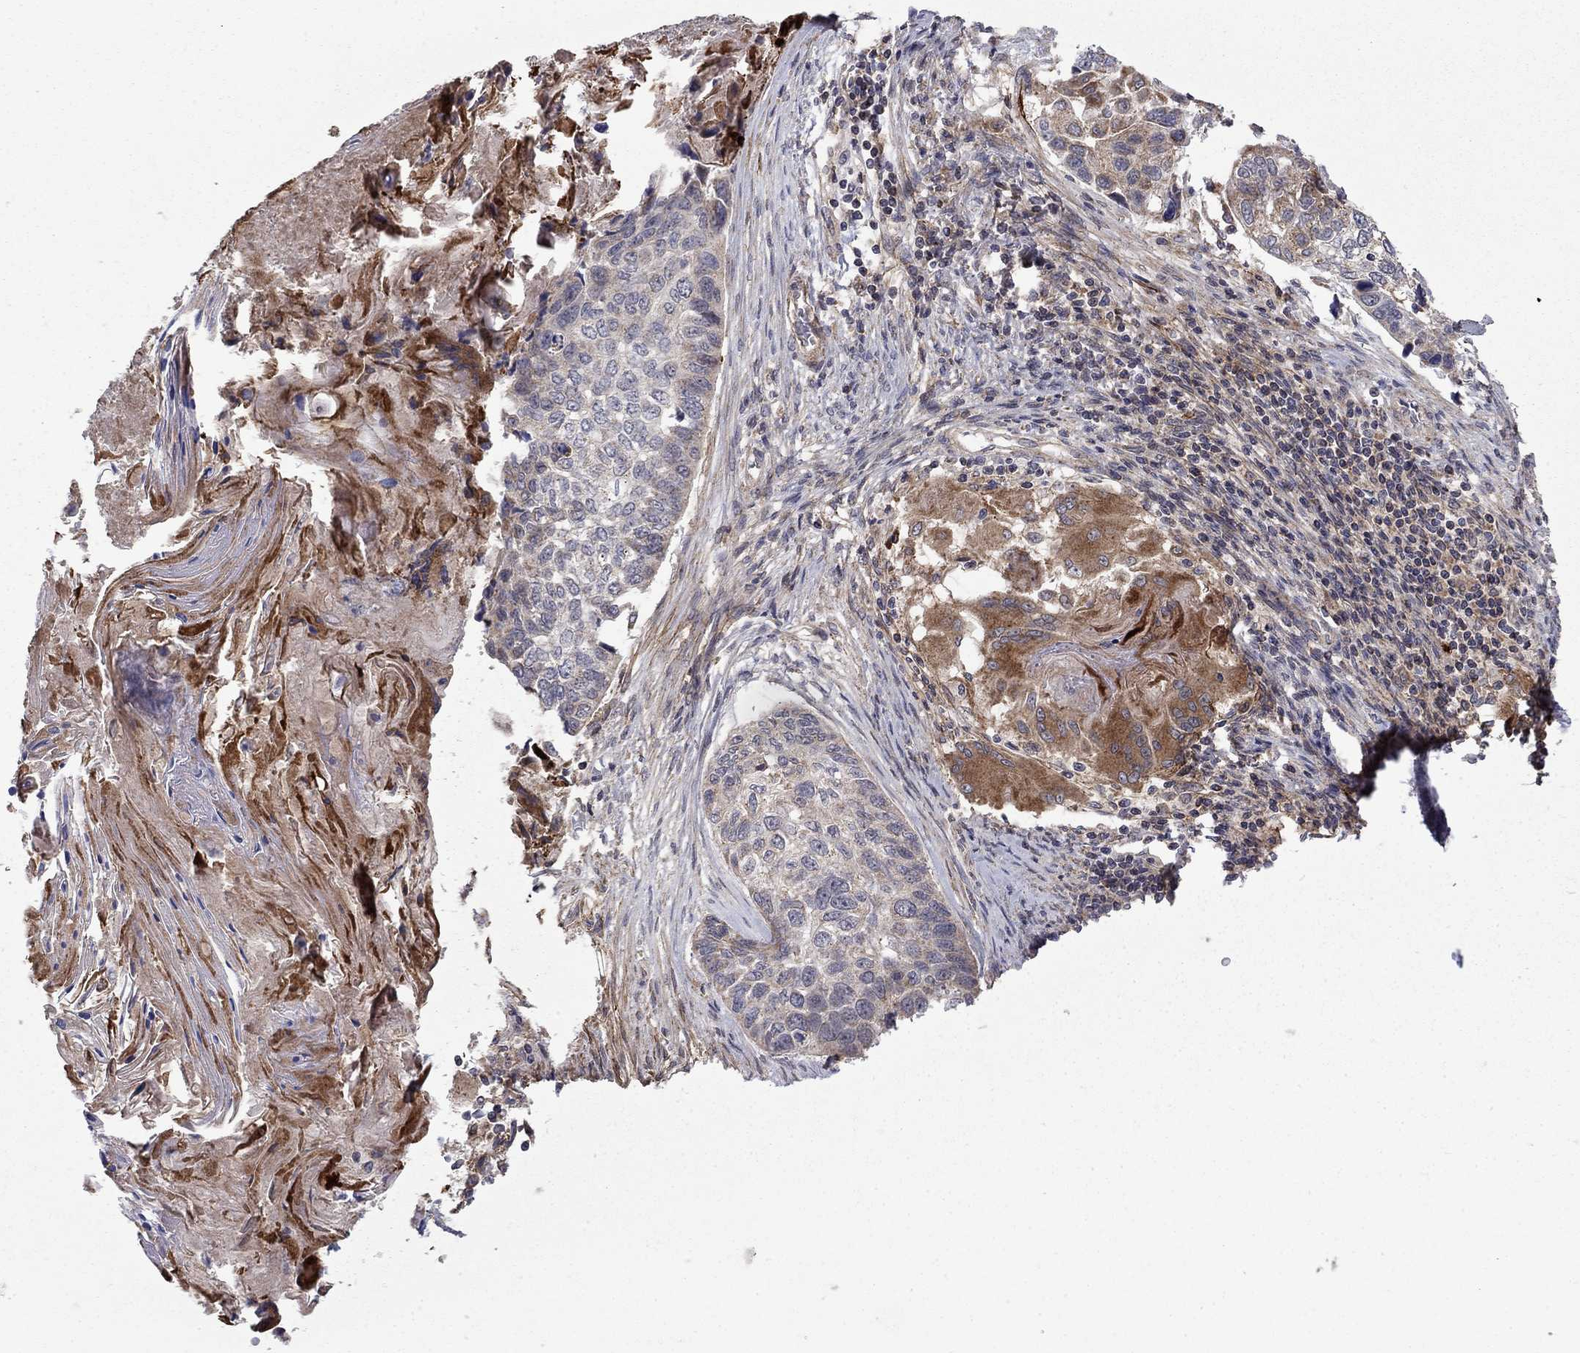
{"staining": {"intensity": "negative", "quantity": "none", "location": "none"}, "tissue": "lung cancer", "cell_type": "Tumor cells", "image_type": "cancer", "snomed": [{"axis": "morphology", "description": "Squamous cell carcinoma, NOS"}, {"axis": "topography", "description": "Lung"}], "caption": "Immunohistochemical staining of lung squamous cell carcinoma demonstrates no significant expression in tumor cells. The staining is performed using DAB brown chromogen with nuclei counter-stained in using hematoxylin.", "gene": "DOP1B", "patient": {"sex": "male", "age": 69}}